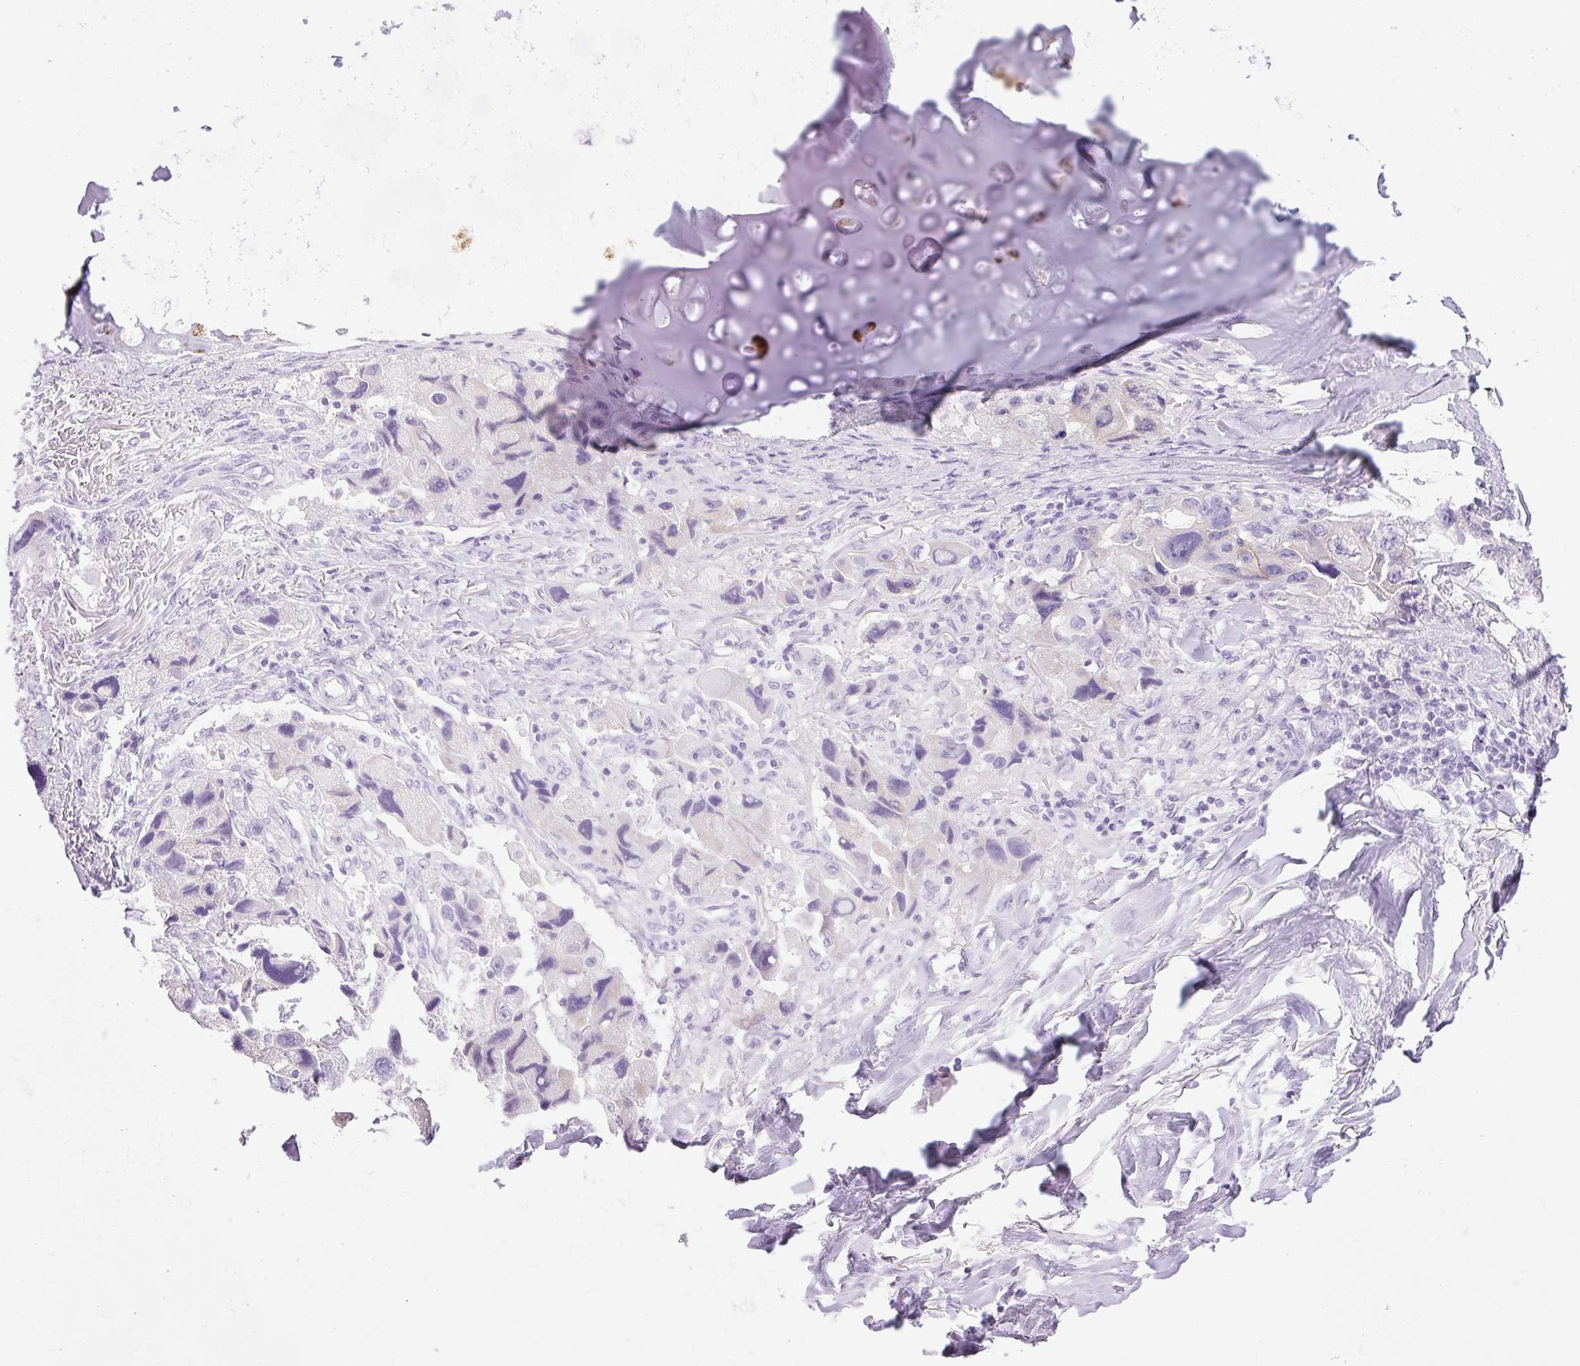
{"staining": {"intensity": "negative", "quantity": "none", "location": "none"}, "tissue": "lung cancer", "cell_type": "Tumor cells", "image_type": "cancer", "snomed": [{"axis": "morphology", "description": "Adenocarcinoma, NOS"}, {"axis": "topography", "description": "Lung"}], "caption": "Tumor cells show no significant protein positivity in lung cancer (adenocarcinoma). The staining was performed using DAB (3,3'-diaminobenzidine) to visualize the protein expression in brown, while the nuclei were stained in blue with hematoxylin (Magnification: 20x).", "gene": "PALM3", "patient": {"sex": "female", "age": 54}}